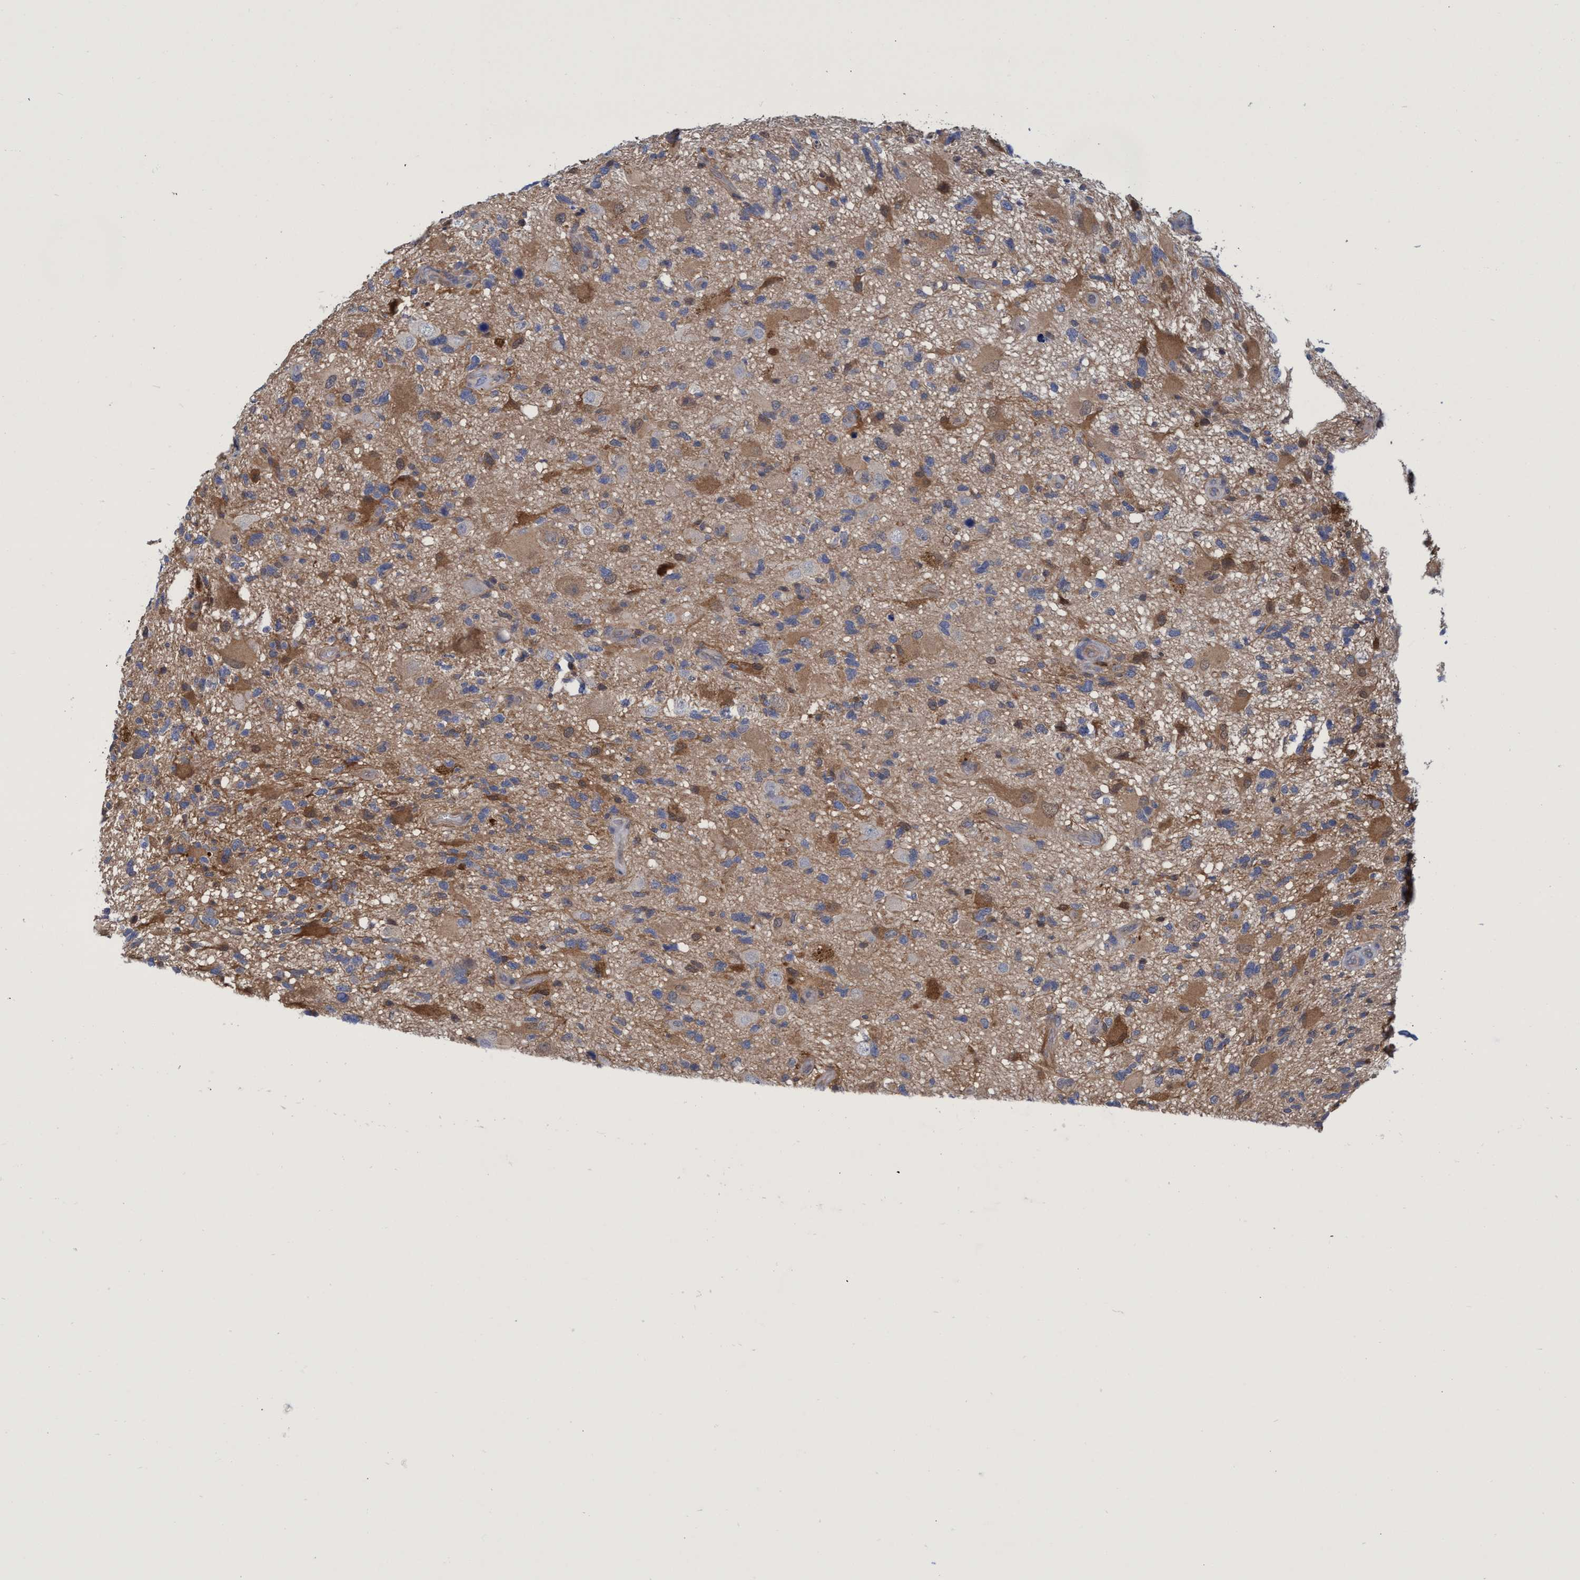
{"staining": {"intensity": "moderate", "quantity": "25%-75%", "location": "cytoplasmic/membranous"}, "tissue": "glioma", "cell_type": "Tumor cells", "image_type": "cancer", "snomed": [{"axis": "morphology", "description": "Glioma, malignant, High grade"}, {"axis": "topography", "description": "Brain"}], "caption": "Immunohistochemistry micrograph of human glioma stained for a protein (brown), which shows medium levels of moderate cytoplasmic/membranous expression in about 25%-75% of tumor cells.", "gene": "PNPO", "patient": {"sex": "male", "age": 33}}